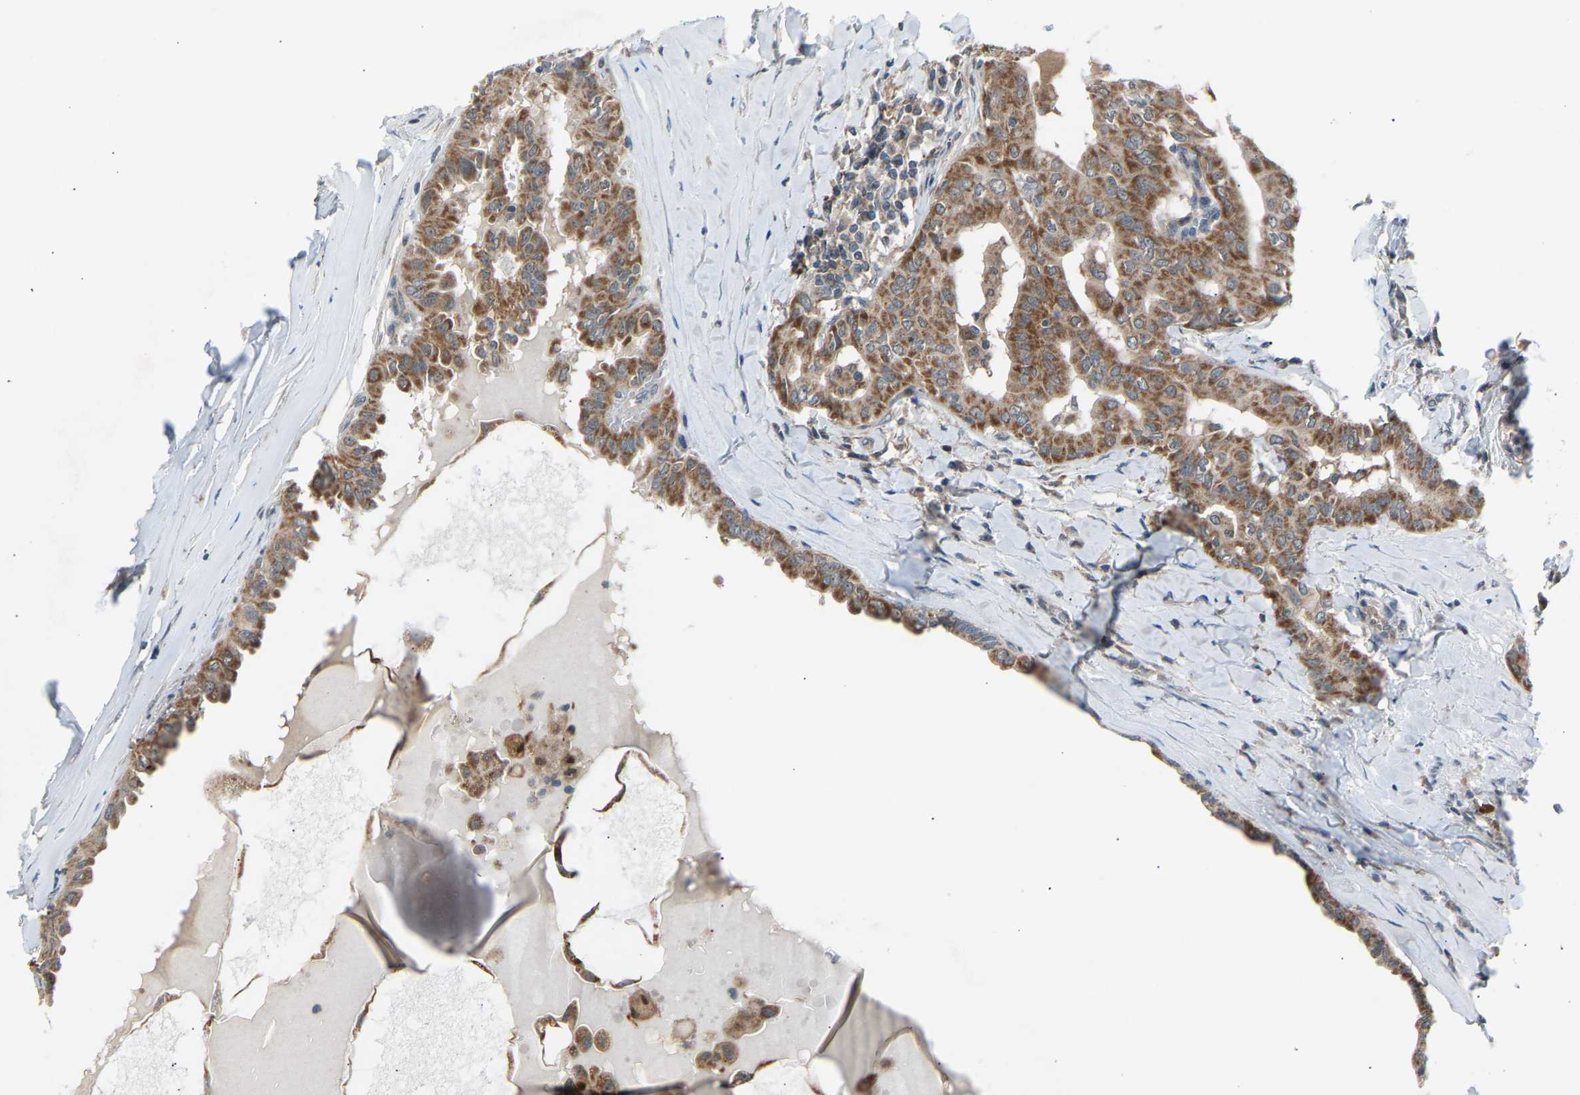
{"staining": {"intensity": "moderate", "quantity": ">75%", "location": "cytoplasmic/membranous"}, "tissue": "thyroid cancer", "cell_type": "Tumor cells", "image_type": "cancer", "snomed": [{"axis": "morphology", "description": "Papillary adenocarcinoma, NOS"}, {"axis": "topography", "description": "Thyroid gland"}], "caption": "Thyroid papillary adenocarcinoma was stained to show a protein in brown. There is medium levels of moderate cytoplasmic/membranous staining in about >75% of tumor cells.", "gene": "SLIRP", "patient": {"sex": "male", "age": 33}}